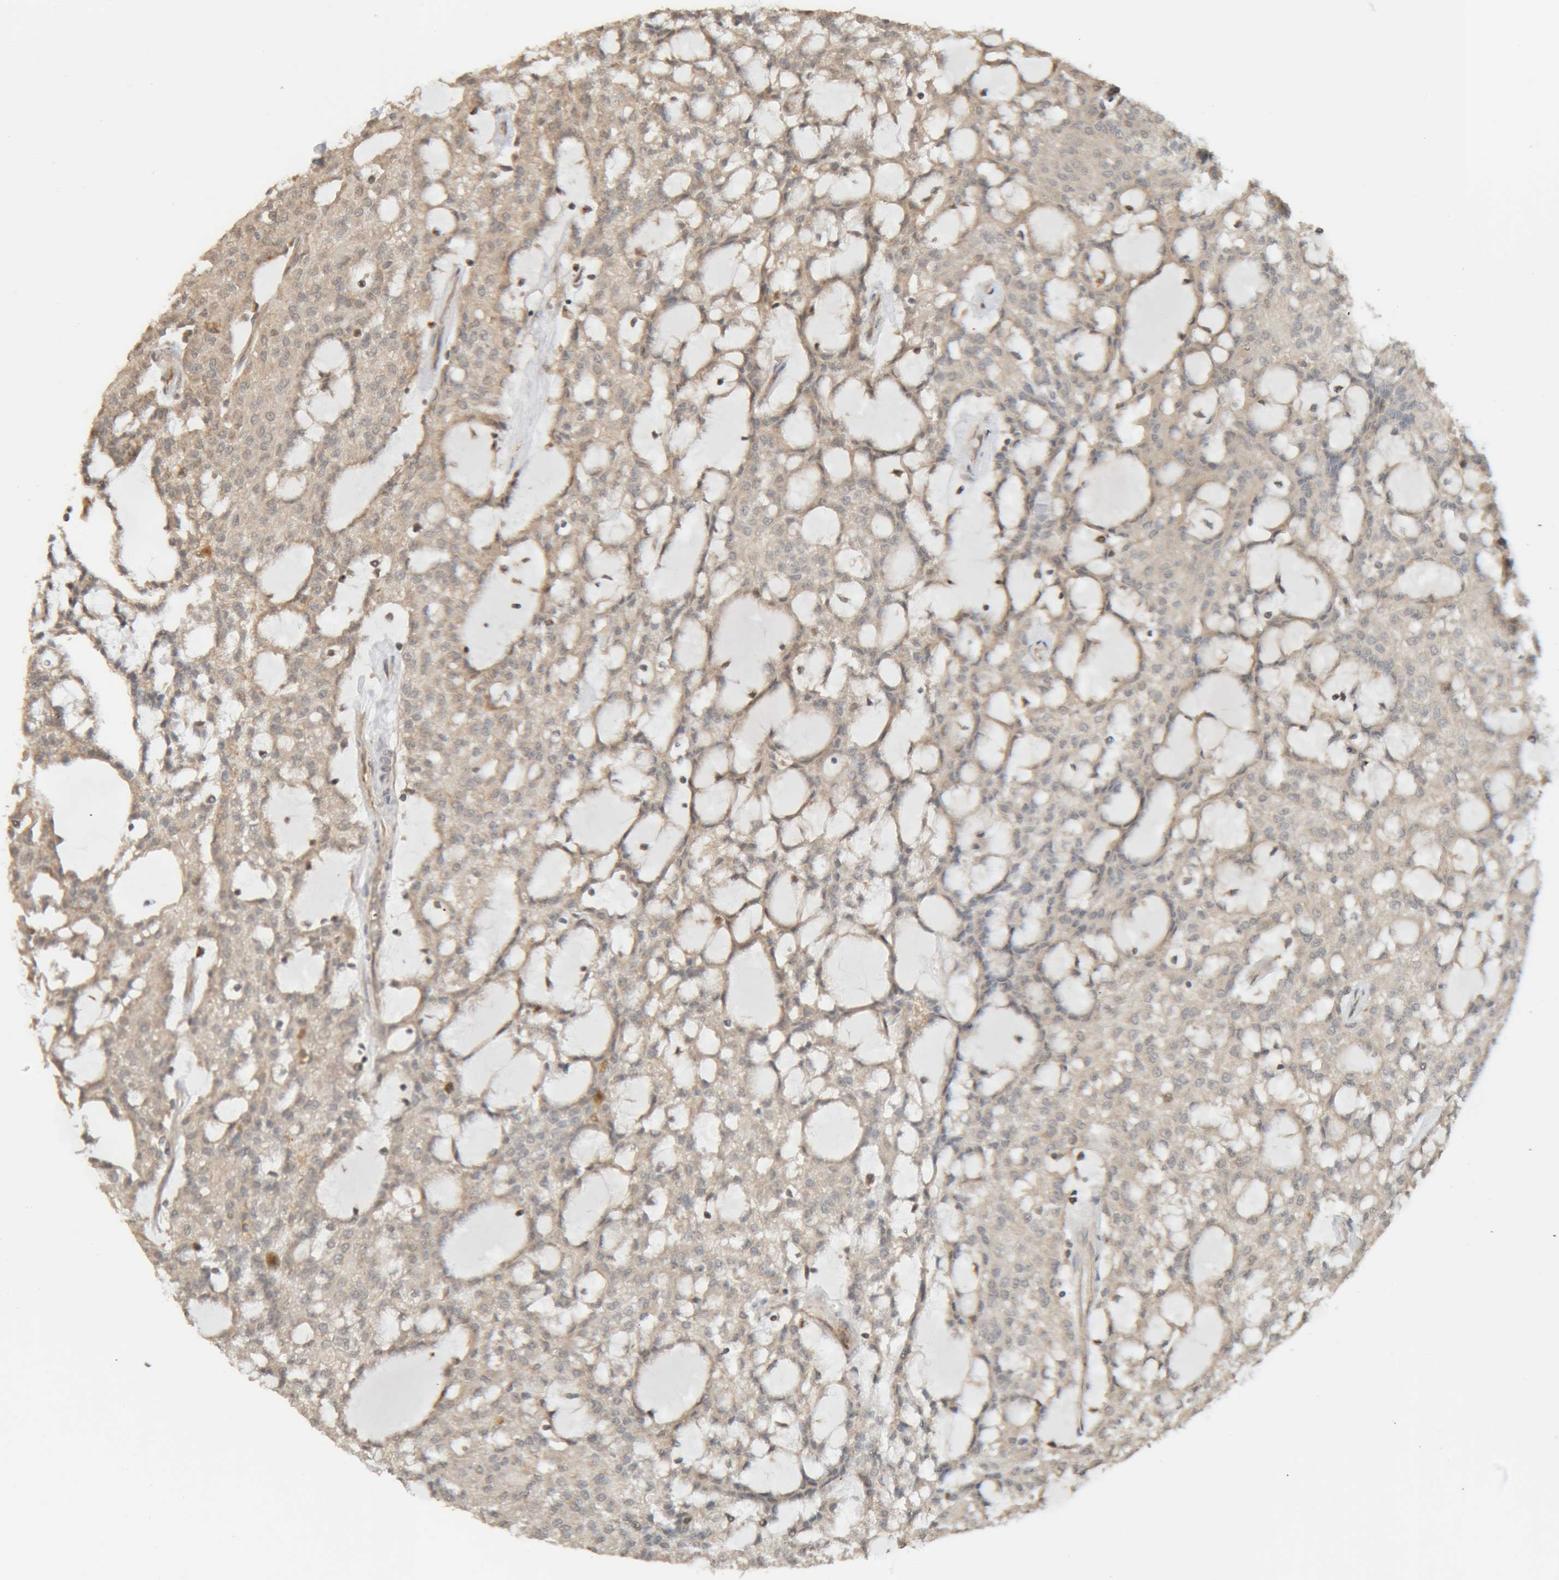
{"staining": {"intensity": "weak", "quantity": "<25%", "location": "cytoplasmic/membranous"}, "tissue": "renal cancer", "cell_type": "Tumor cells", "image_type": "cancer", "snomed": [{"axis": "morphology", "description": "Adenocarcinoma, NOS"}, {"axis": "topography", "description": "Kidney"}], "caption": "A high-resolution image shows immunohistochemistry staining of adenocarcinoma (renal), which reveals no significant expression in tumor cells. (IHC, brightfield microscopy, high magnification).", "gene": "GINS4", "patient": {"sex": "male", "age": 63}}